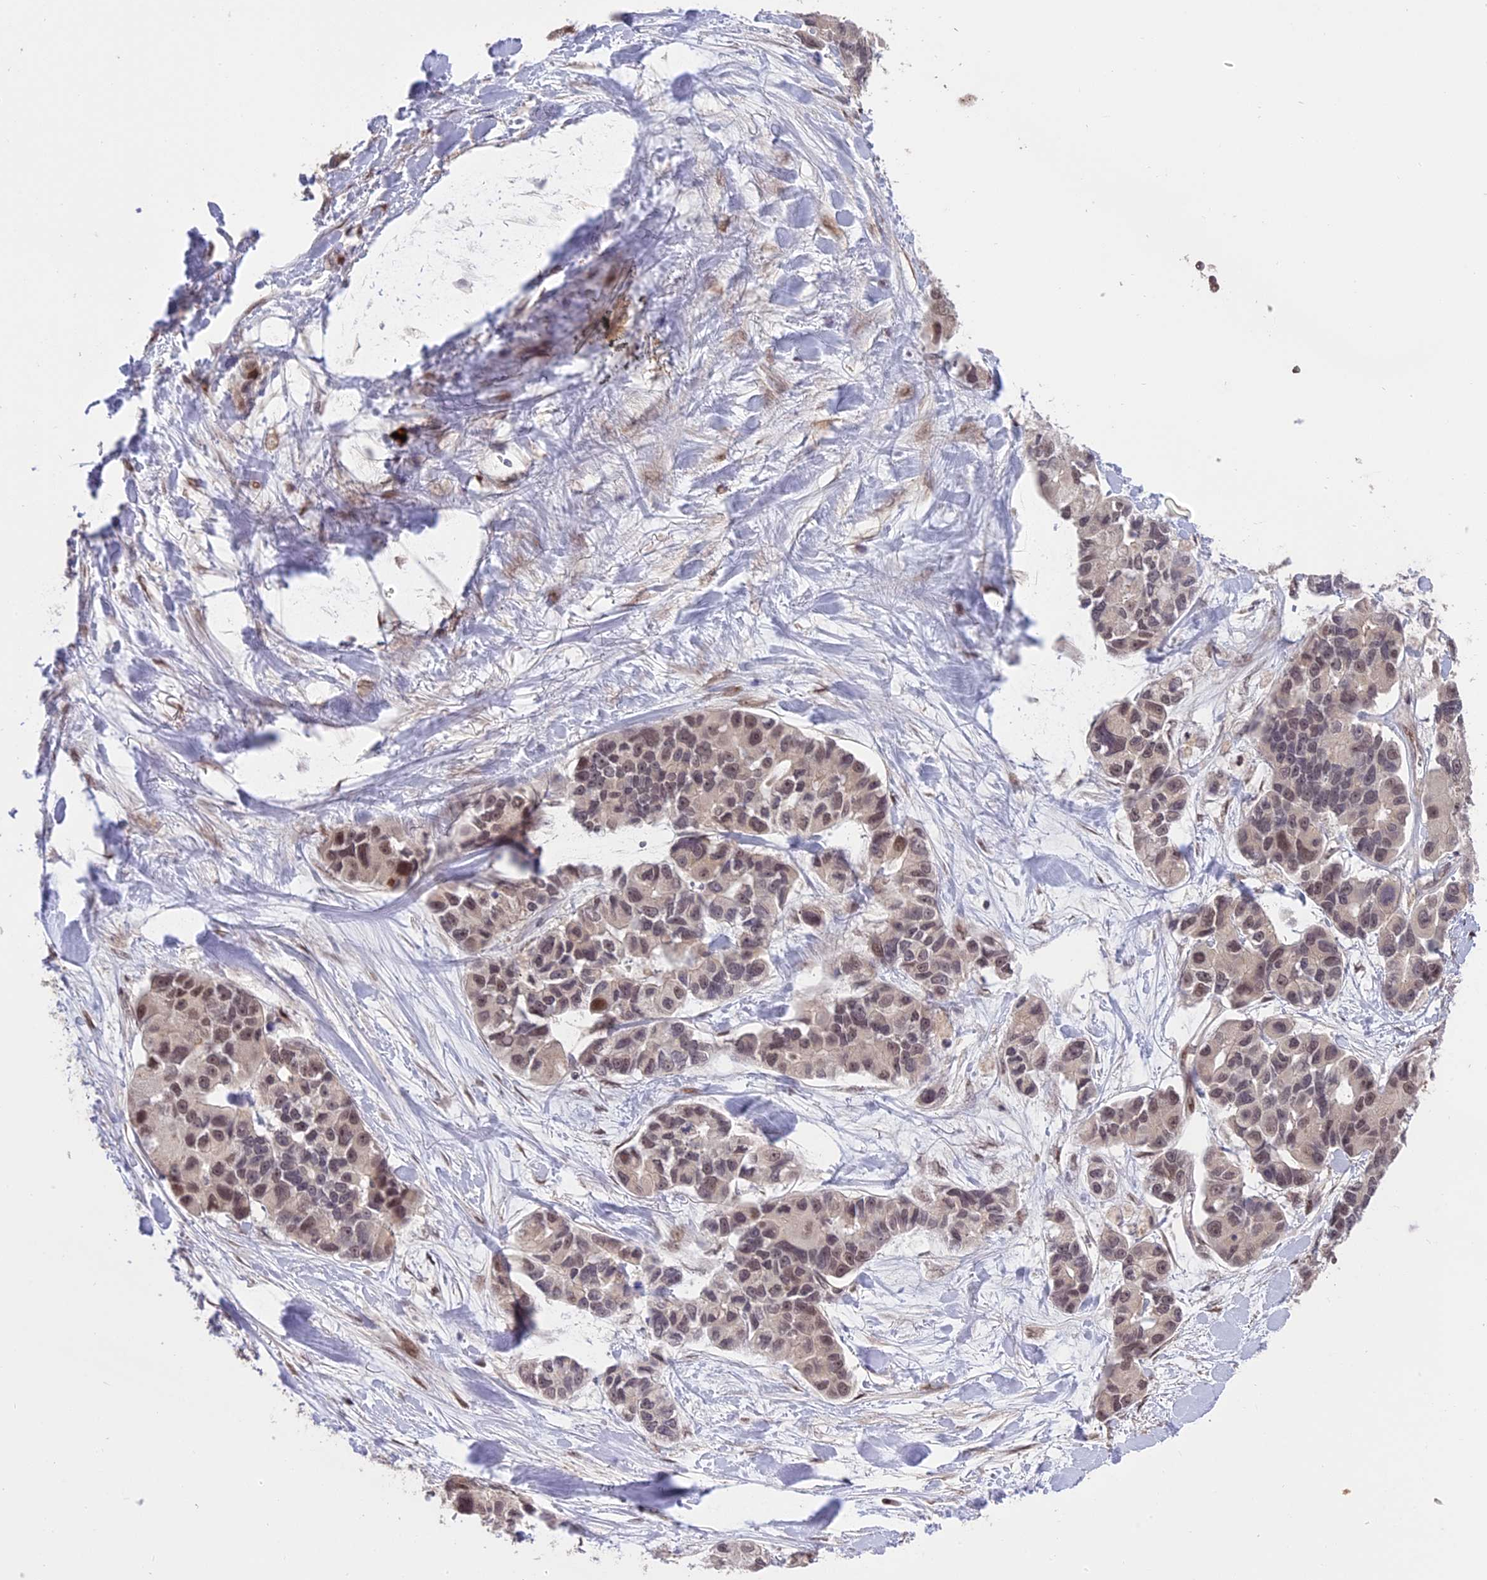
{"staining": {"intensity": "weak", "quantity": "<25%", "location": "nuclear"}, "tissue": "lung cancer", "cell_type": "Tumor cells", "image_type": "cancer", "snomed": [{"axis": "morphology", "description": "Adenocarcinoma, NOS"}, {"axis": "topography", "description": "Lung"}], "caption": "DAB (3,3'-diaminobenzidine) immunohistochemical staining of lung cancer exhibits no significant expression in tumor cells.", "gene": "PRELID2", "patient": {"sex": "female", "age": 54}}